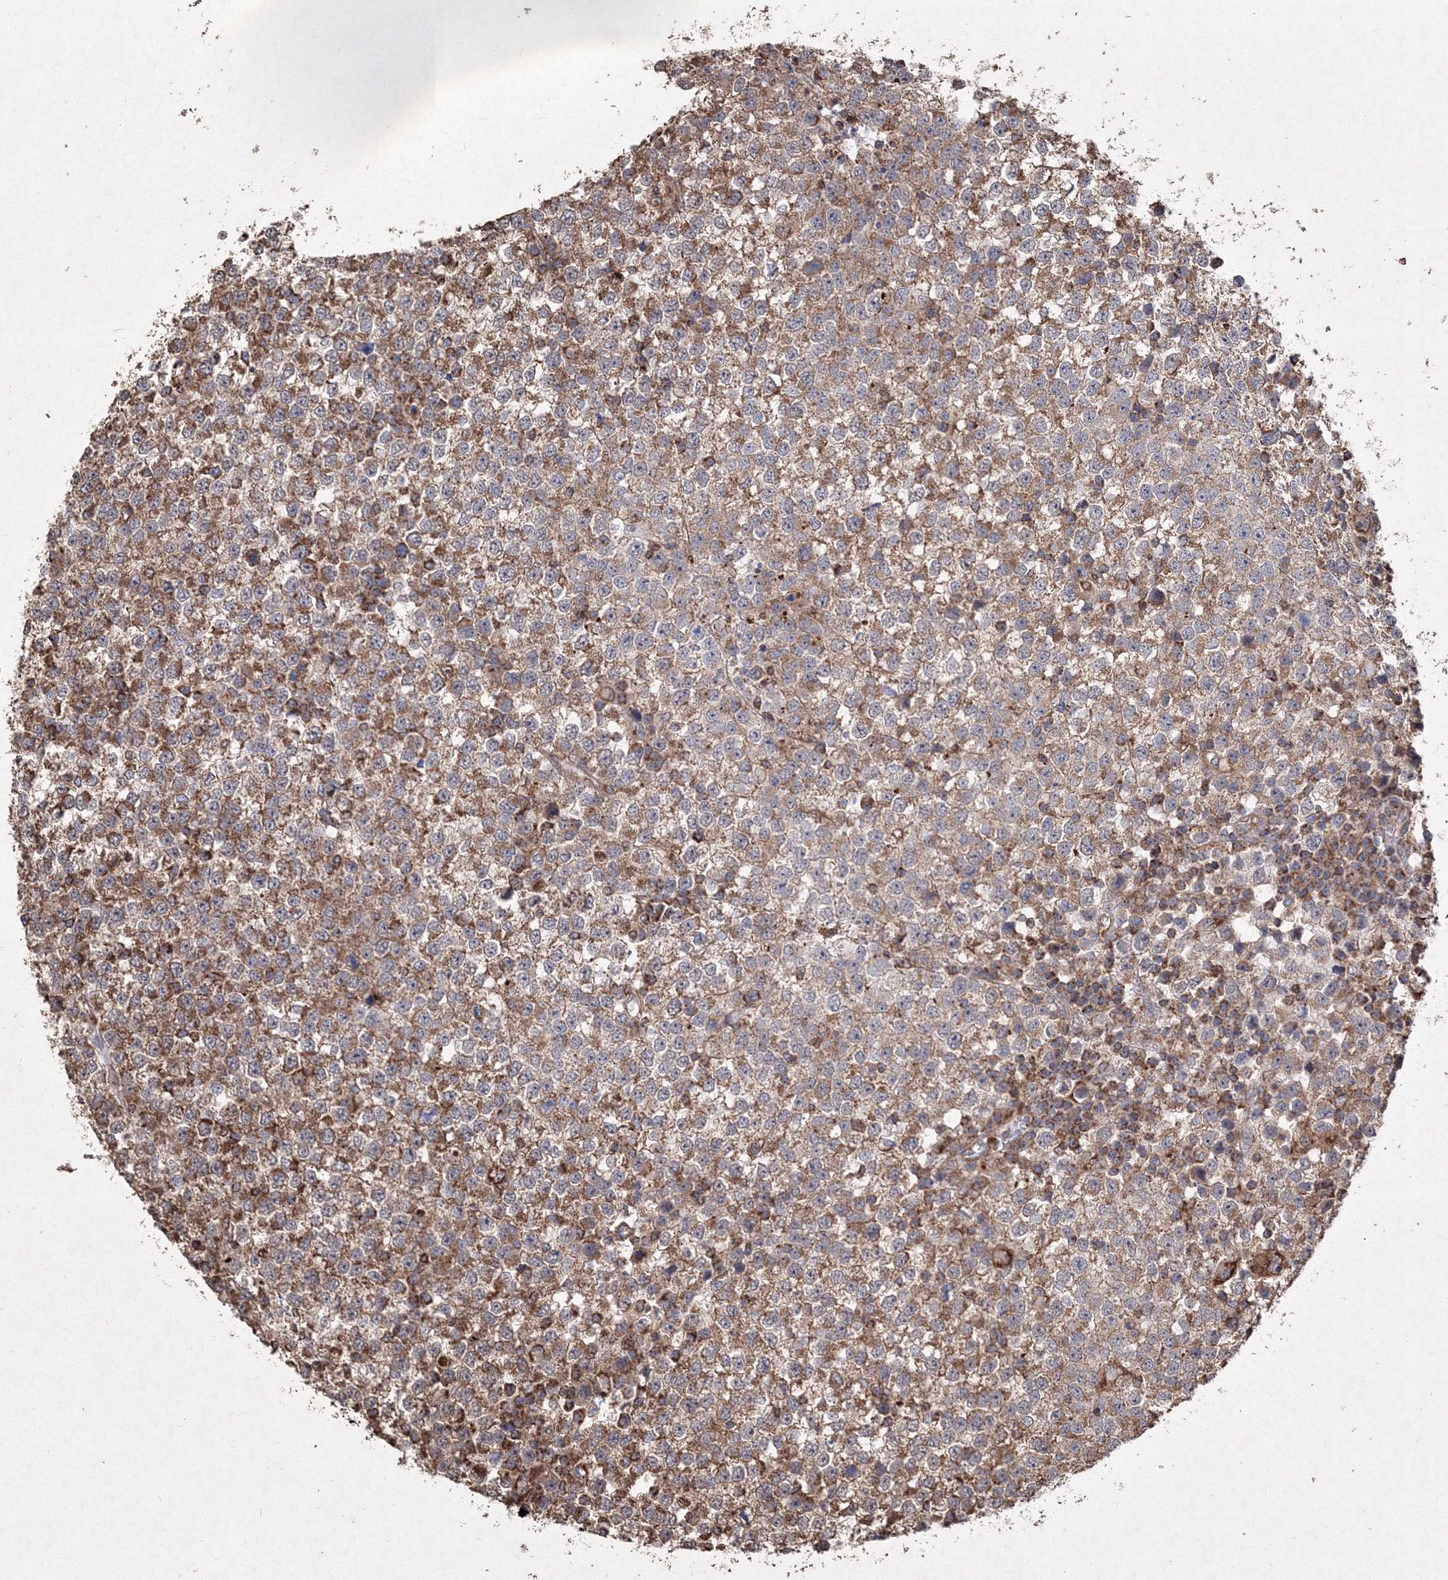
{"staining": {"intensity": "moderate", "quantity": ">75%", "location": "cytoplasmic/membranous"}, "tissue": "testis cancer", "cell_type": "Tumor cells", "image_type": "cancer", "snomed": [{"axis": "morphology", "description": "Seminoma, NOS"}, {"axis": "topography", "description": "Testis"}], "caption": "Immunohistochemistry (IHC) staining of testis cancer, which displays medium levels of moderate cytoplasmic/membranous positivity in about >75% of tumor cells indicating moderate cytoplasmic/membranous protein expression. The staining was performed using DAB (3,3'-diaminobenzidine) (brown) for protein detection and nuclei were counterstained in hematoxylin (blue).", "gene": "TMEM139", "patient": {"sex": "male", "age": 65}}